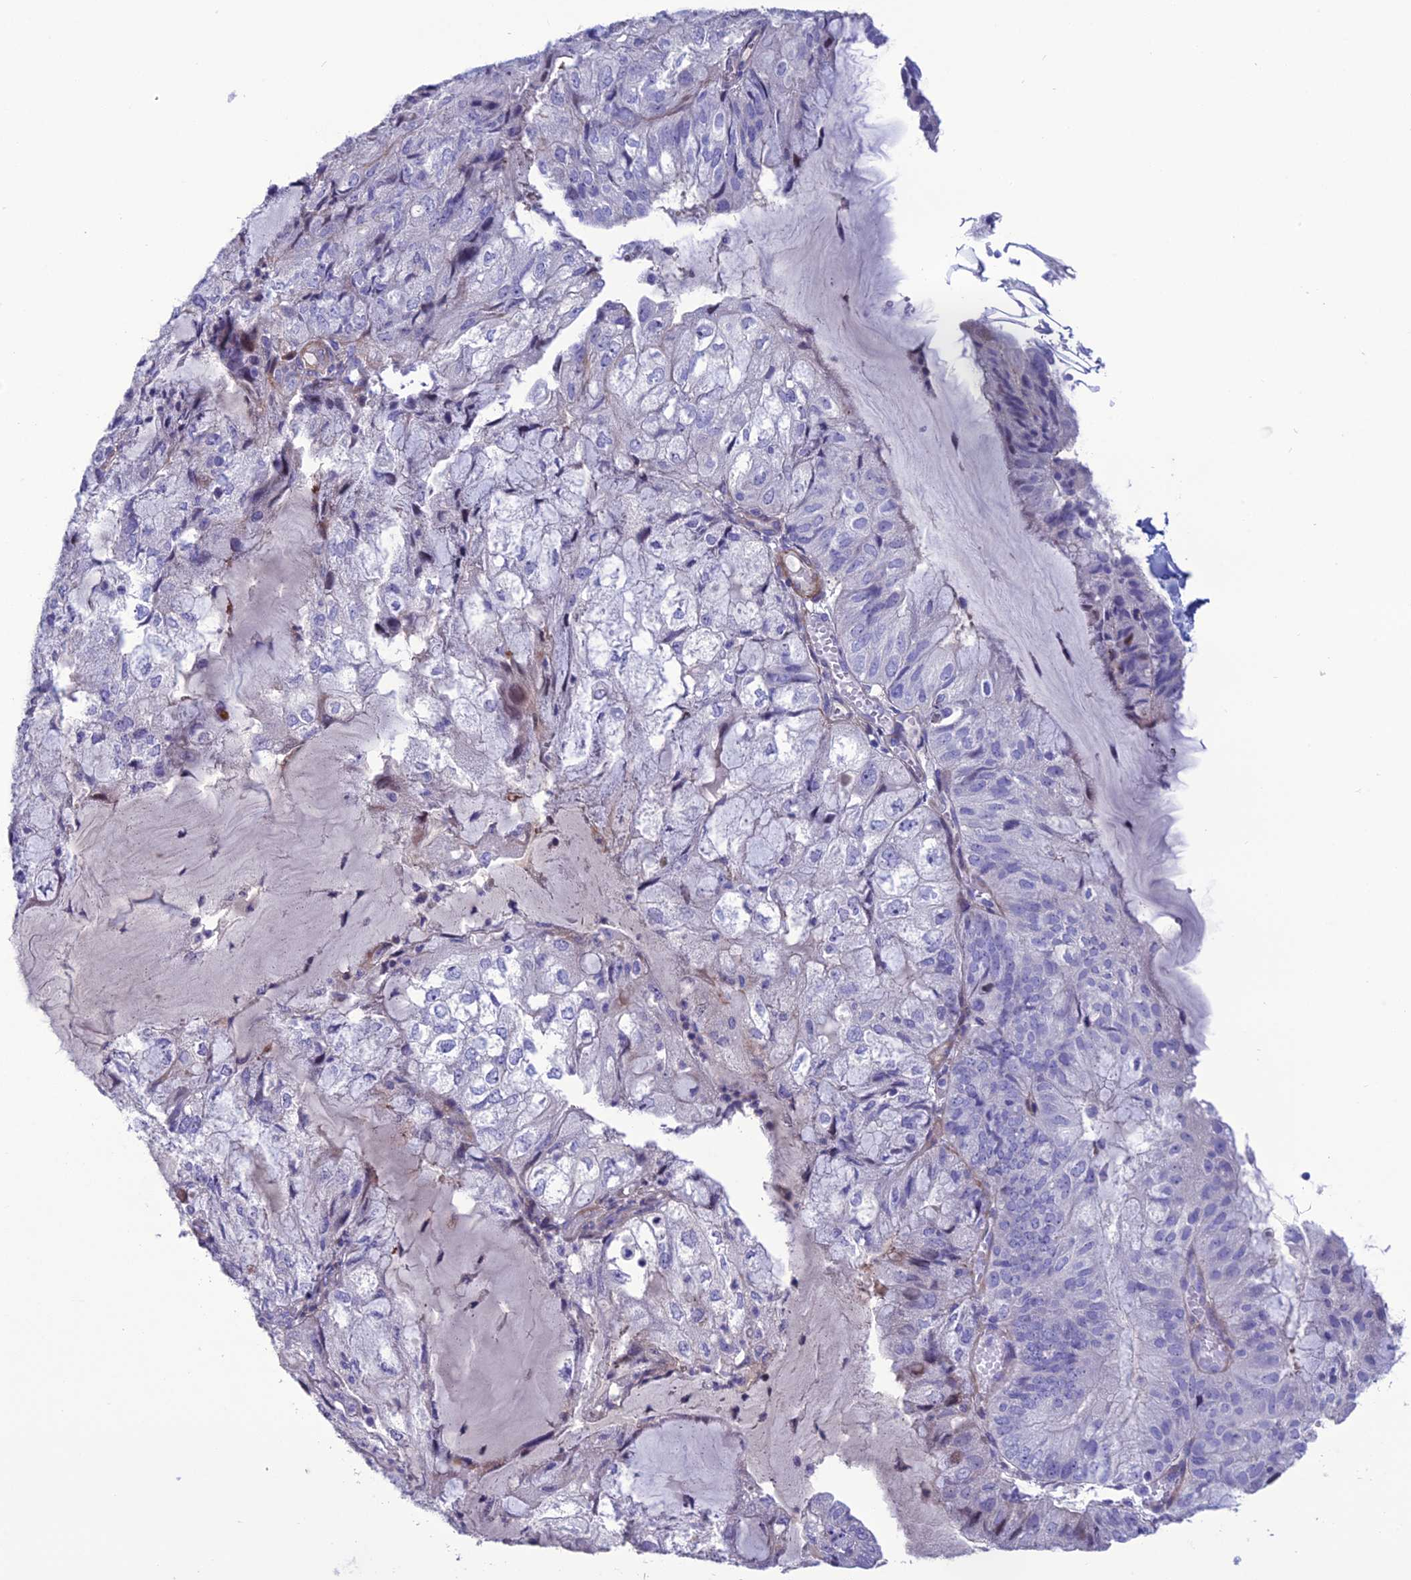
{"staining": {"intensity": "negative", "quantity": "none", "location": "none"}, "tissue": "endometrial cancer", "cell_type": "Tumor cells", "image_type": "cancer", "snomed": [{"axis": "morphology", "description": "Adenocarcinoma, NOS"}, {"axis": "topography", "description": "Endometrium"}], "caption": "The histopathology image displays no staining of tumor cells in endometrial cancer.", "gene": "OR56B1", "patient": {"sex": "female", "age": 81}}